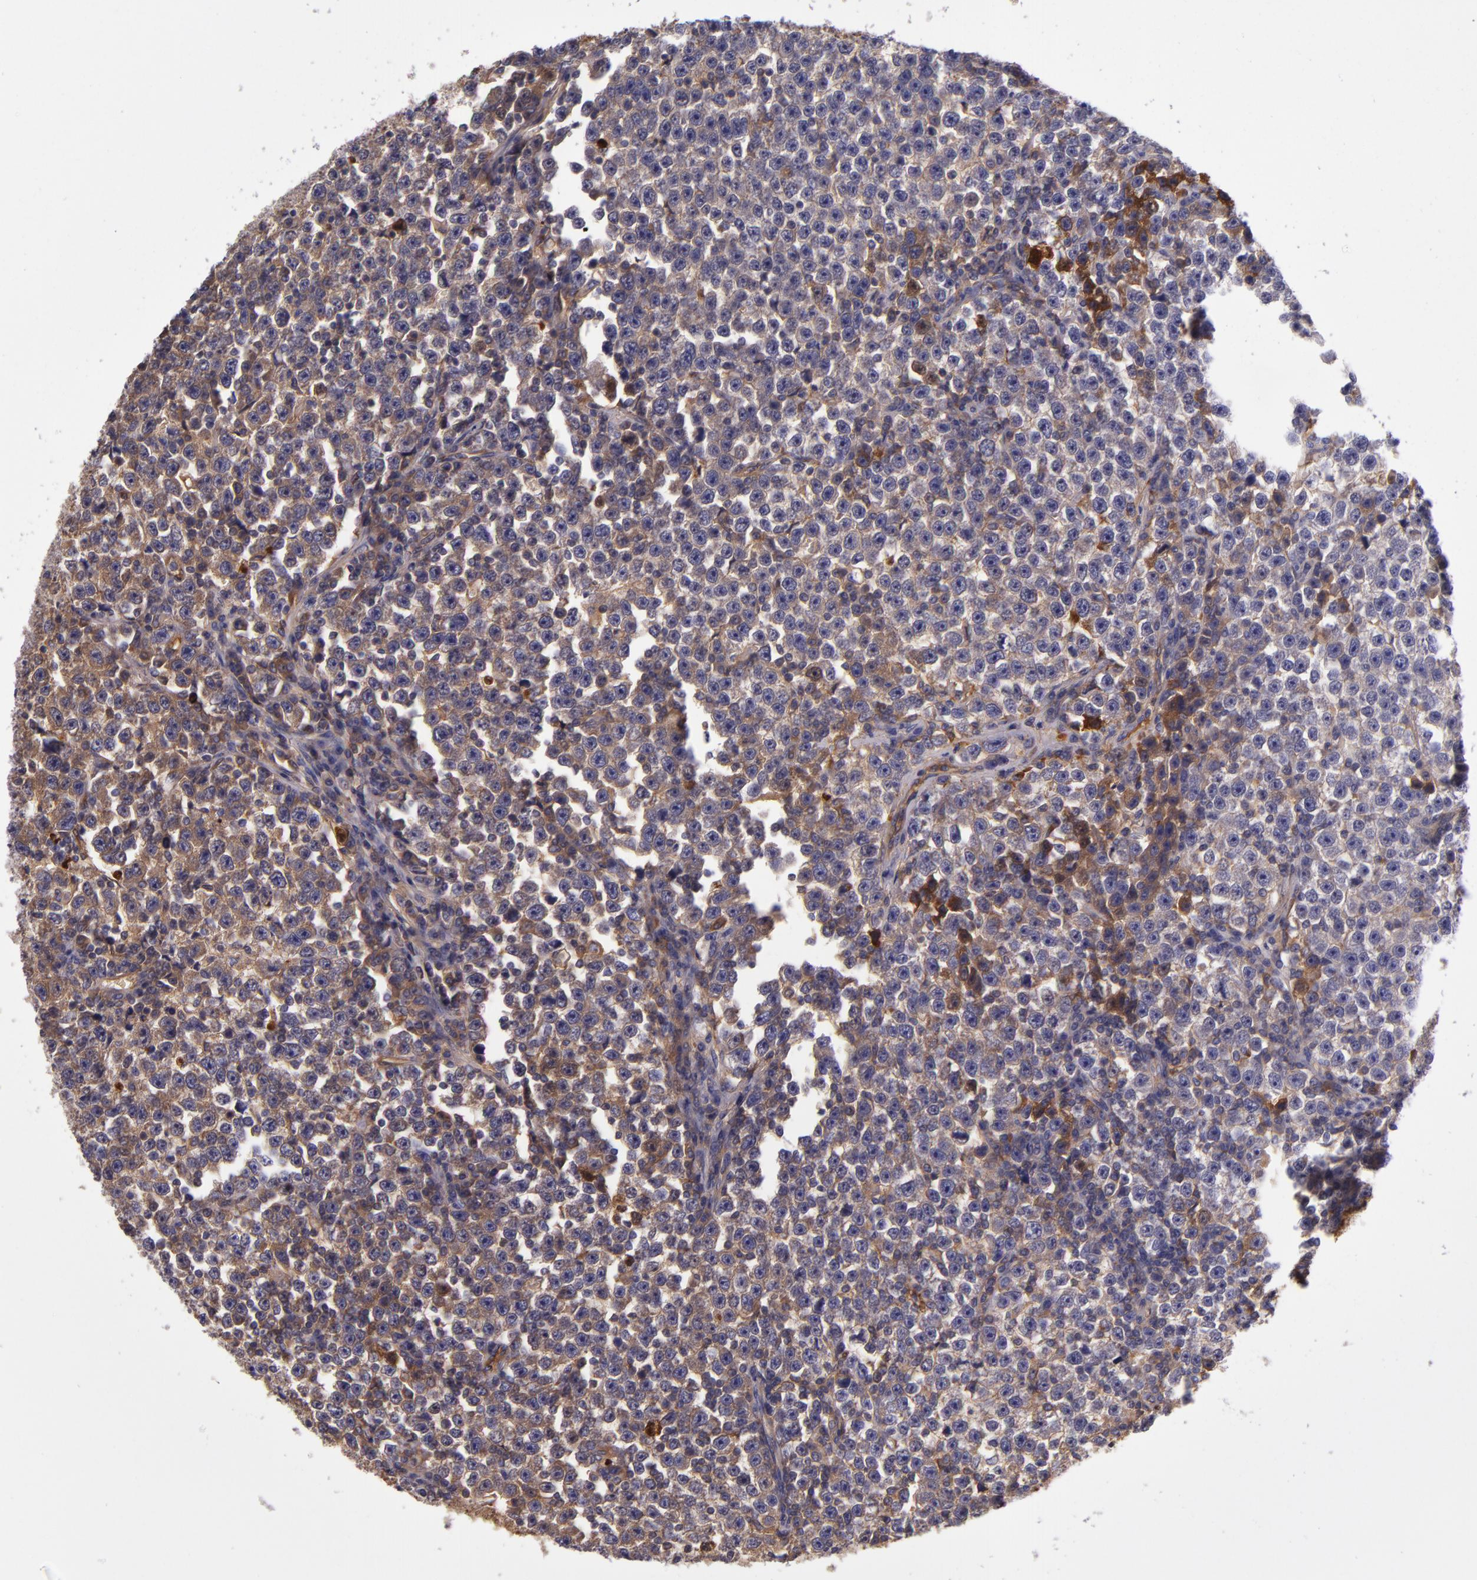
{"staining": {"intensity": "moderate", "quantity": "25%-75%", "location": "cytoplasmic/membranous"}, "tissue": "testis cancer", "cell_type": "Tumor cells", "image_type": "cancer", "snomed": [{"axis": "morphology", "description": "Seminoma, NOS"}, {"axis": "topography", "description": "Testis"}], "caption": "Immunohistochemistry (IHC) (DAB (3,3'-diaminobenzidine)) staining of human testis cancer reveals moderate cytoplasmic/membranous protein positivity in about 25%-75% of tumor cells. (brown staining indicates protein expression, while blue staining denotes nuclei).", "gene": "CLEC3B", "patient": {"sex": "male", "age": 43}}